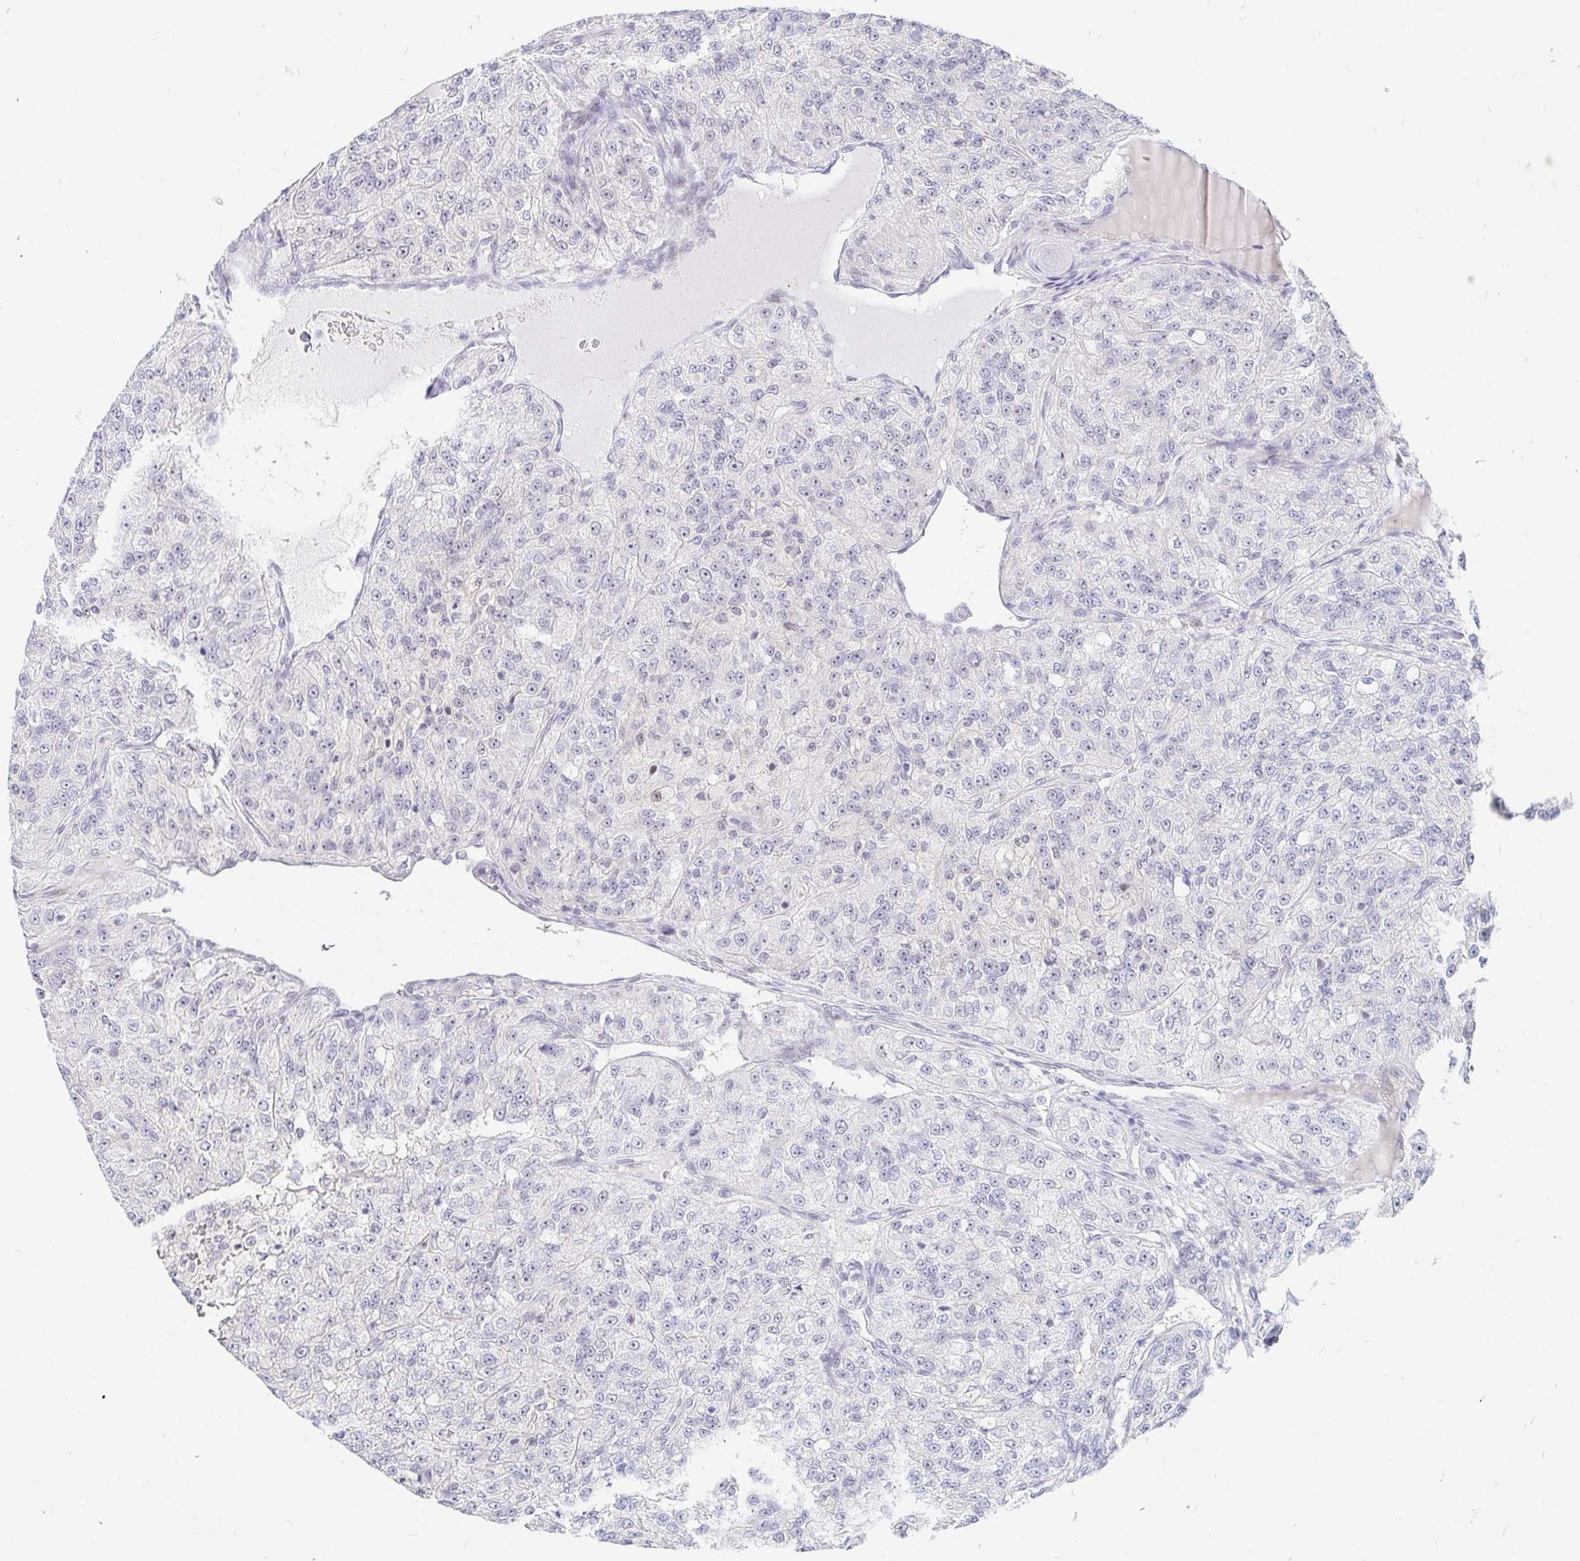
{"staining": {"intensity": "negative", "quantity": "none", "location": "none"}, "tissue": "renal cancer", "cell_type": "Tumor cells", "image_type": "cancer", "snomed": [{"axis": "morphology", "description": "Adenocarcinoma, NOS"}, {"axis": "topography", "description": "Kidney"}], "caption": "High magnification brightfield microscopy of adenocarcinoma (renal) stained with DAB (brown) and counterstained with hematoxylin (blue): tumor cells show no significant positivity. (Brightfield microscopy of DAB immunohistochemistry (IHC) at high magnification).", "gene": "COL28A1", "patient": {"sex": "female", "age": 63}}